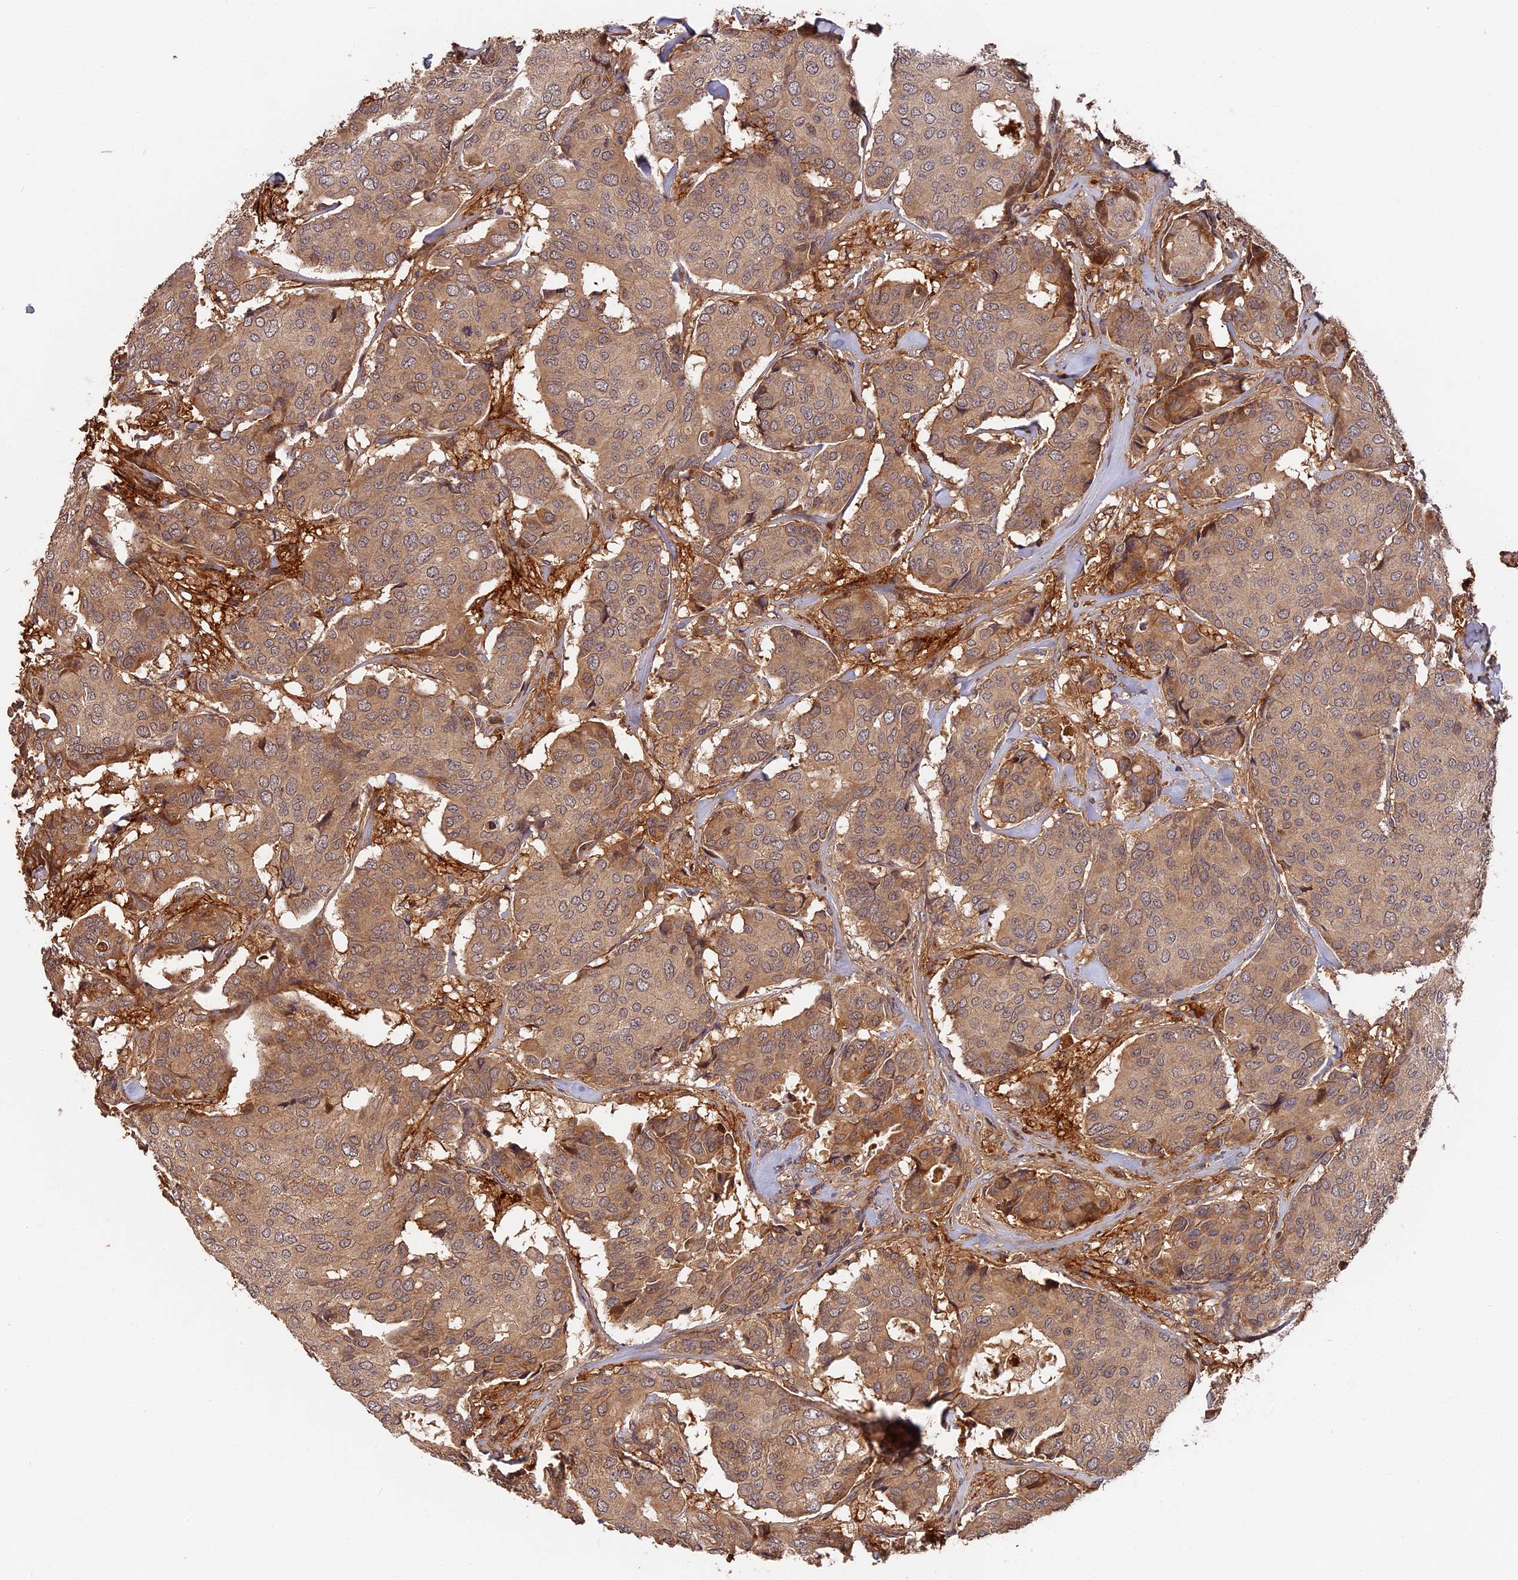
{"staining": {"intensity": "moderate", "quantity": ">75%", "location": "cytoplasmic/membranous"}, "tissue": "breast cancer", "cell_type": "Tumor cells", "image_type": "cancer", "snomed": [{"axis": "morphology", "description": "Duct carcinoma"}, {"axis": "topography", "description": "Breast"}], "caption": "Immunohistochemical staining of breast cancer reveals medium levels of moderate cytoplasmic/membranous protein staining in about >75% of tumor cells.", "gene": "ITIH1", "patient": {"sex": "female", "age": 75}}